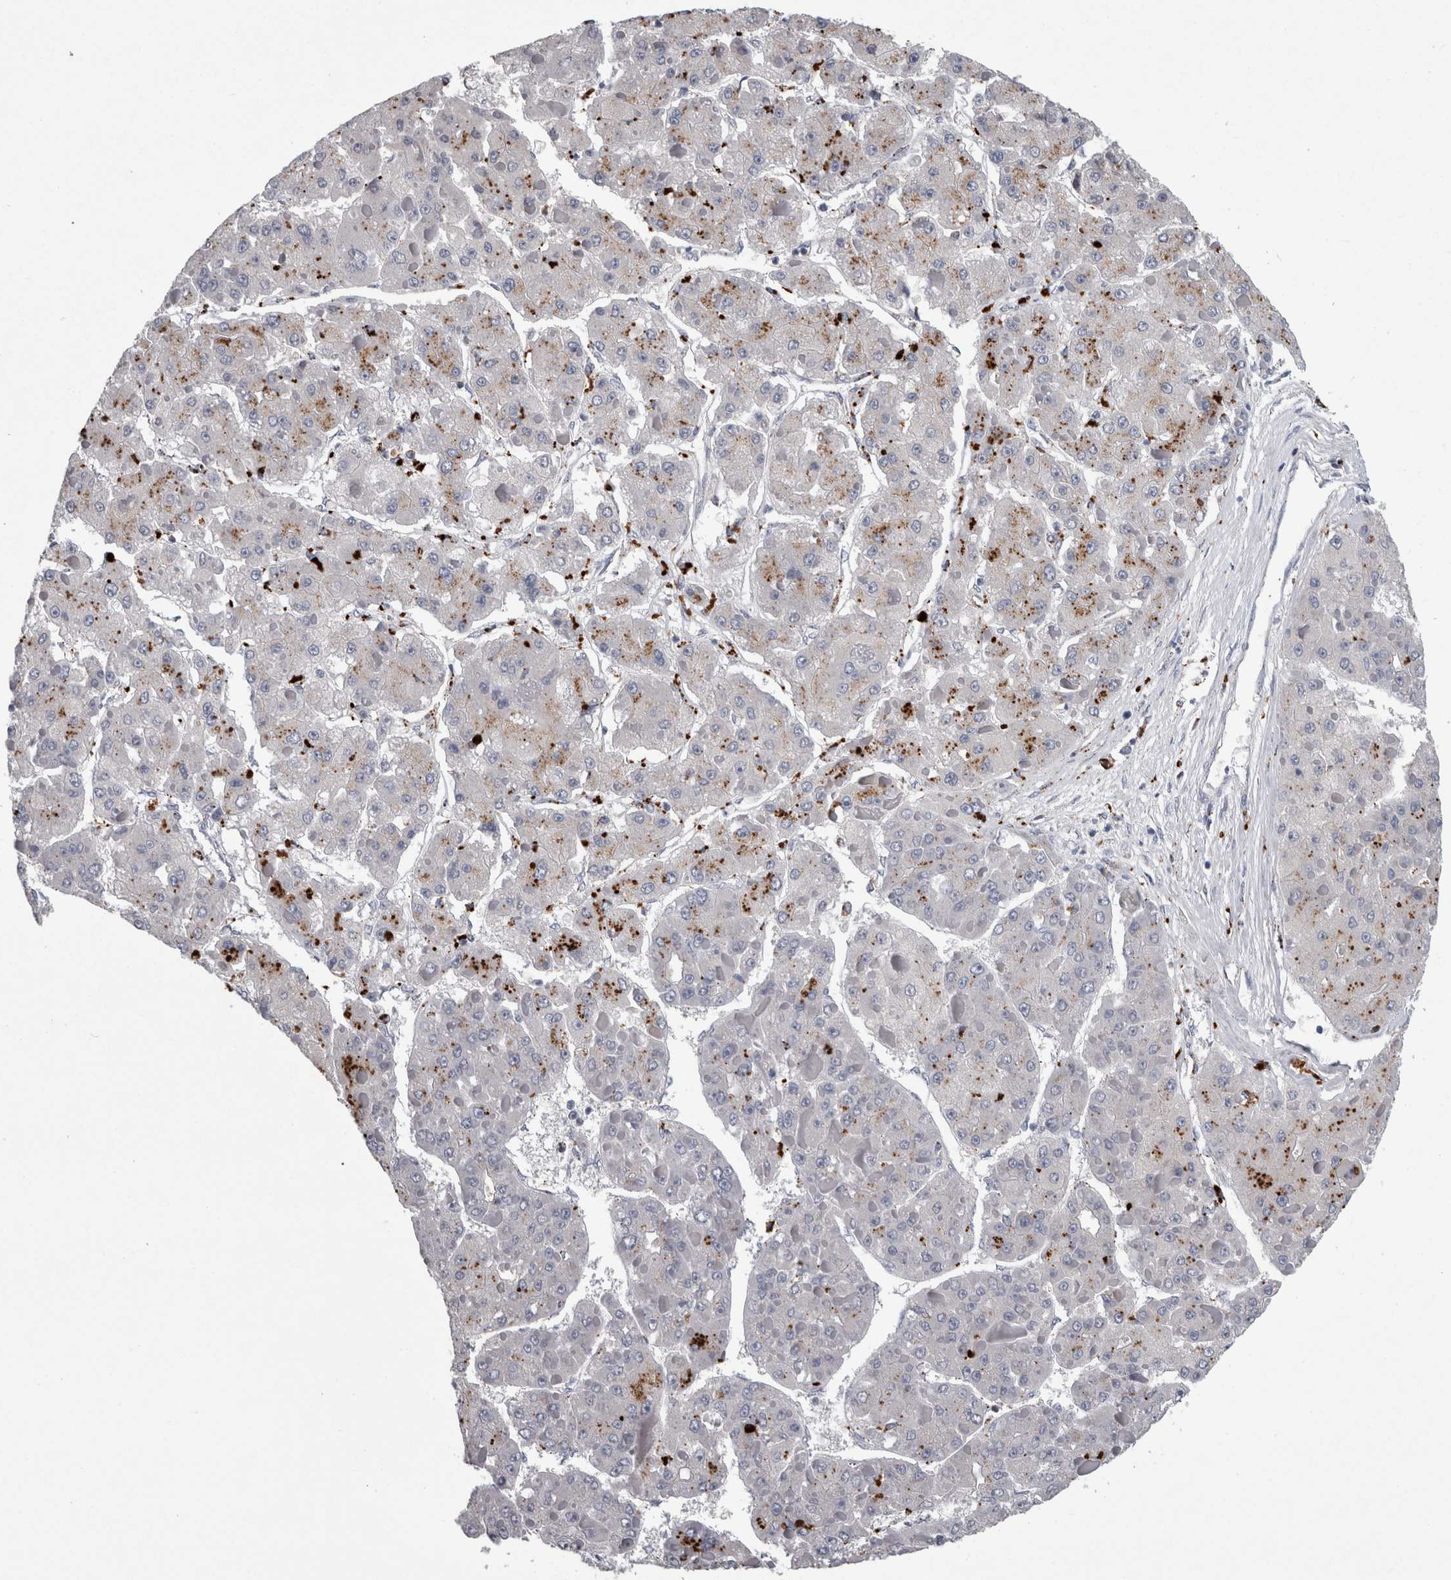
{"staining": {"intensity": "weak", "quantity": "<25%", "location": "cytoplasmic/membranous"}, "tissue": "liver cancer", "cell_type": "Tumor cells", "image_type": "cancer", "snomed": [{"axis": "morphology", "description": "Carcinoma, Hepatocellular, NOS"}, {"axis": "topography", "description": "Liver"}], "caption": "This is an IHC histopathology image of liver hepatocellular carcinoma. There is no expression in tumor cells.", "gene": "DPP7", "patient": {"sex": "female", "age": 73}}